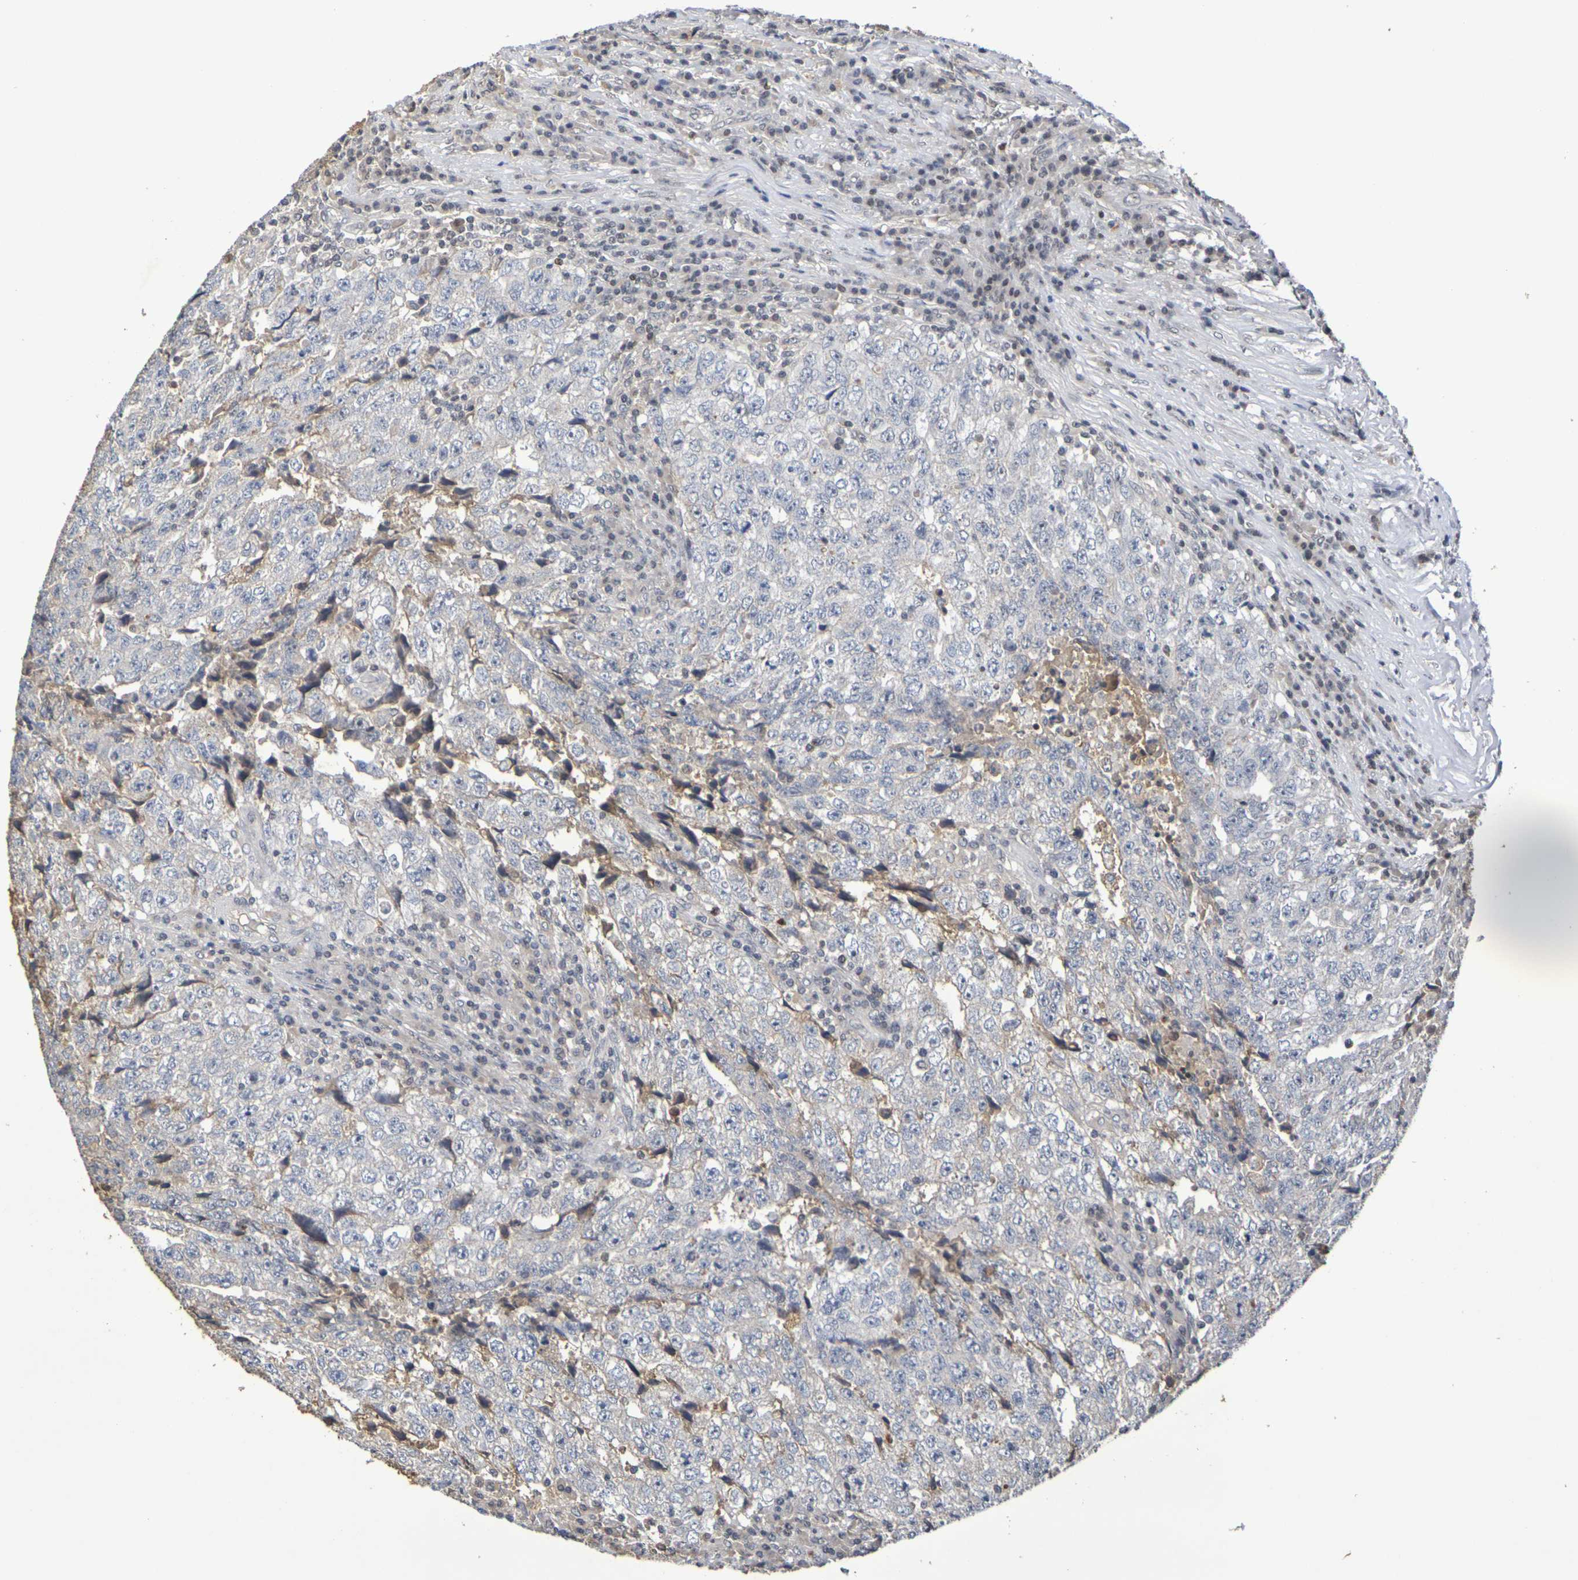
{"staining": {"intensity": "weak", "quantity": "<25%", "location": "cytoplasmic/membranous"}, "tissue": "testis cancer", "cell_type": "Tumor cells", "image_type": "cancer", "snomed": [{"axis": "morphology", "description": "Necrosis, NOS"}, {"axis": "morphology", "description": "Carcinoma, Embryonal, NOS"}, {"axis": "topography", "description": "Testis"}], "caption": "There is no significant positivity in tumor cells of testis cancer (embryonal carcinoma).", "gene": "TERF2", "patient": {"sex": "male", "age": 19}}